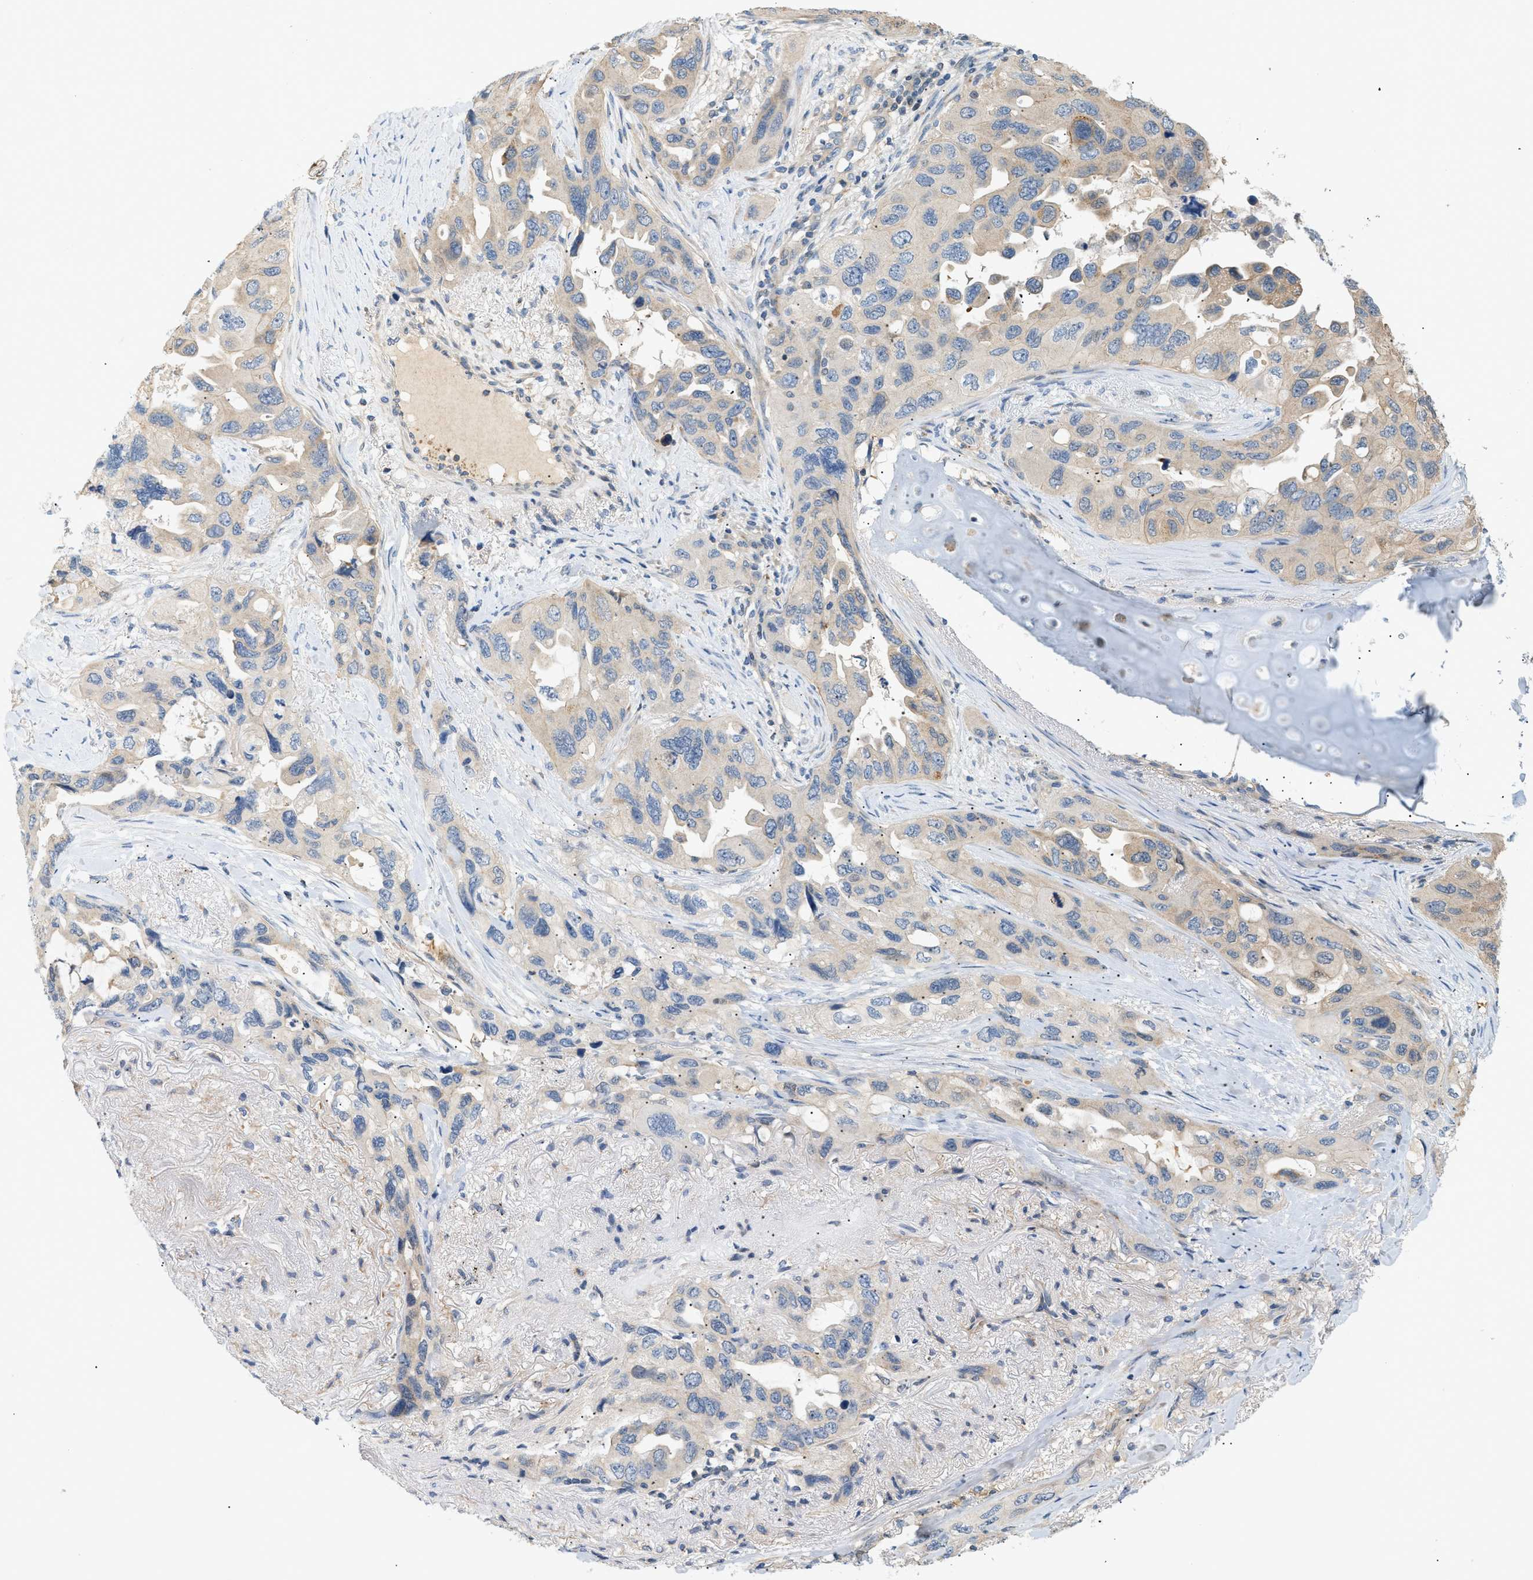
{"staining": {"intensity": "weak", "quantity": "<25%", "location": "cytoplasmic/membranous"}, "tissue": "lung cancer", "cell_type": "Tumor cells", "image_type": "cancer", "snomed": [{"axis": "morphology", "description": "Squamous cell carcinoma, NOS"}, {"axis": "topography", "description": "Lung"}], "caption": "Tumor cells show no significant protein expression in lung cancer (squamous cell carcinoma).", "gene": "FARS2", "patient": {"sex": "female", "age": 73}}